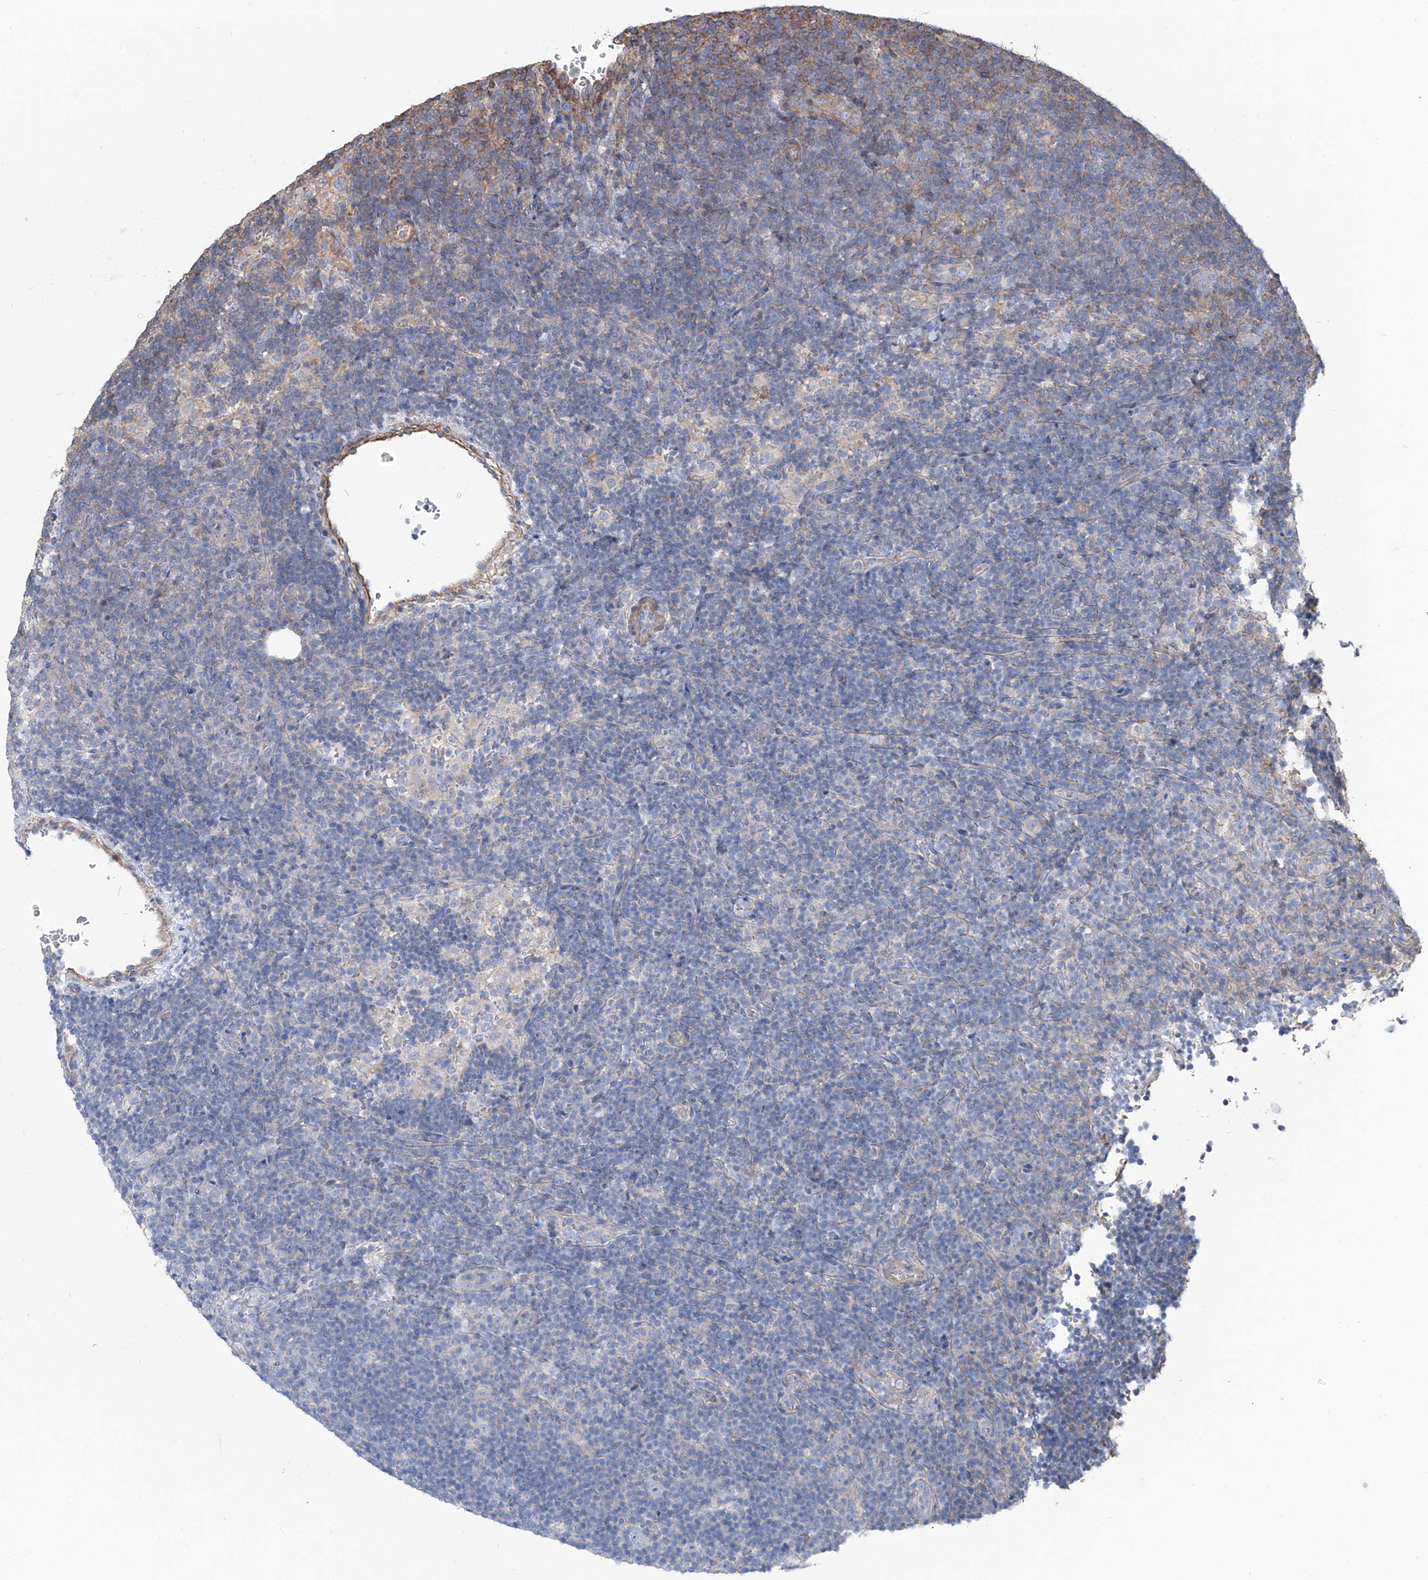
{"staining": {"intensity": "negative", "quantity": "none", "location": "none"}, "tissue": "lymphoma", "cell_type": "Tumor cells", "image_type": "cancer", "snomed": [{"axis": "morphology", "description": "Hodgkin's disease, NOS"}, {"axis": "topography", "description": "Lymph node"}], "caption": "IHC of Hodgkin's disease exhibits no expression in tumor cells.", "gene": "PIEZO2", "patient": {"sex": "female", "age": 57}}